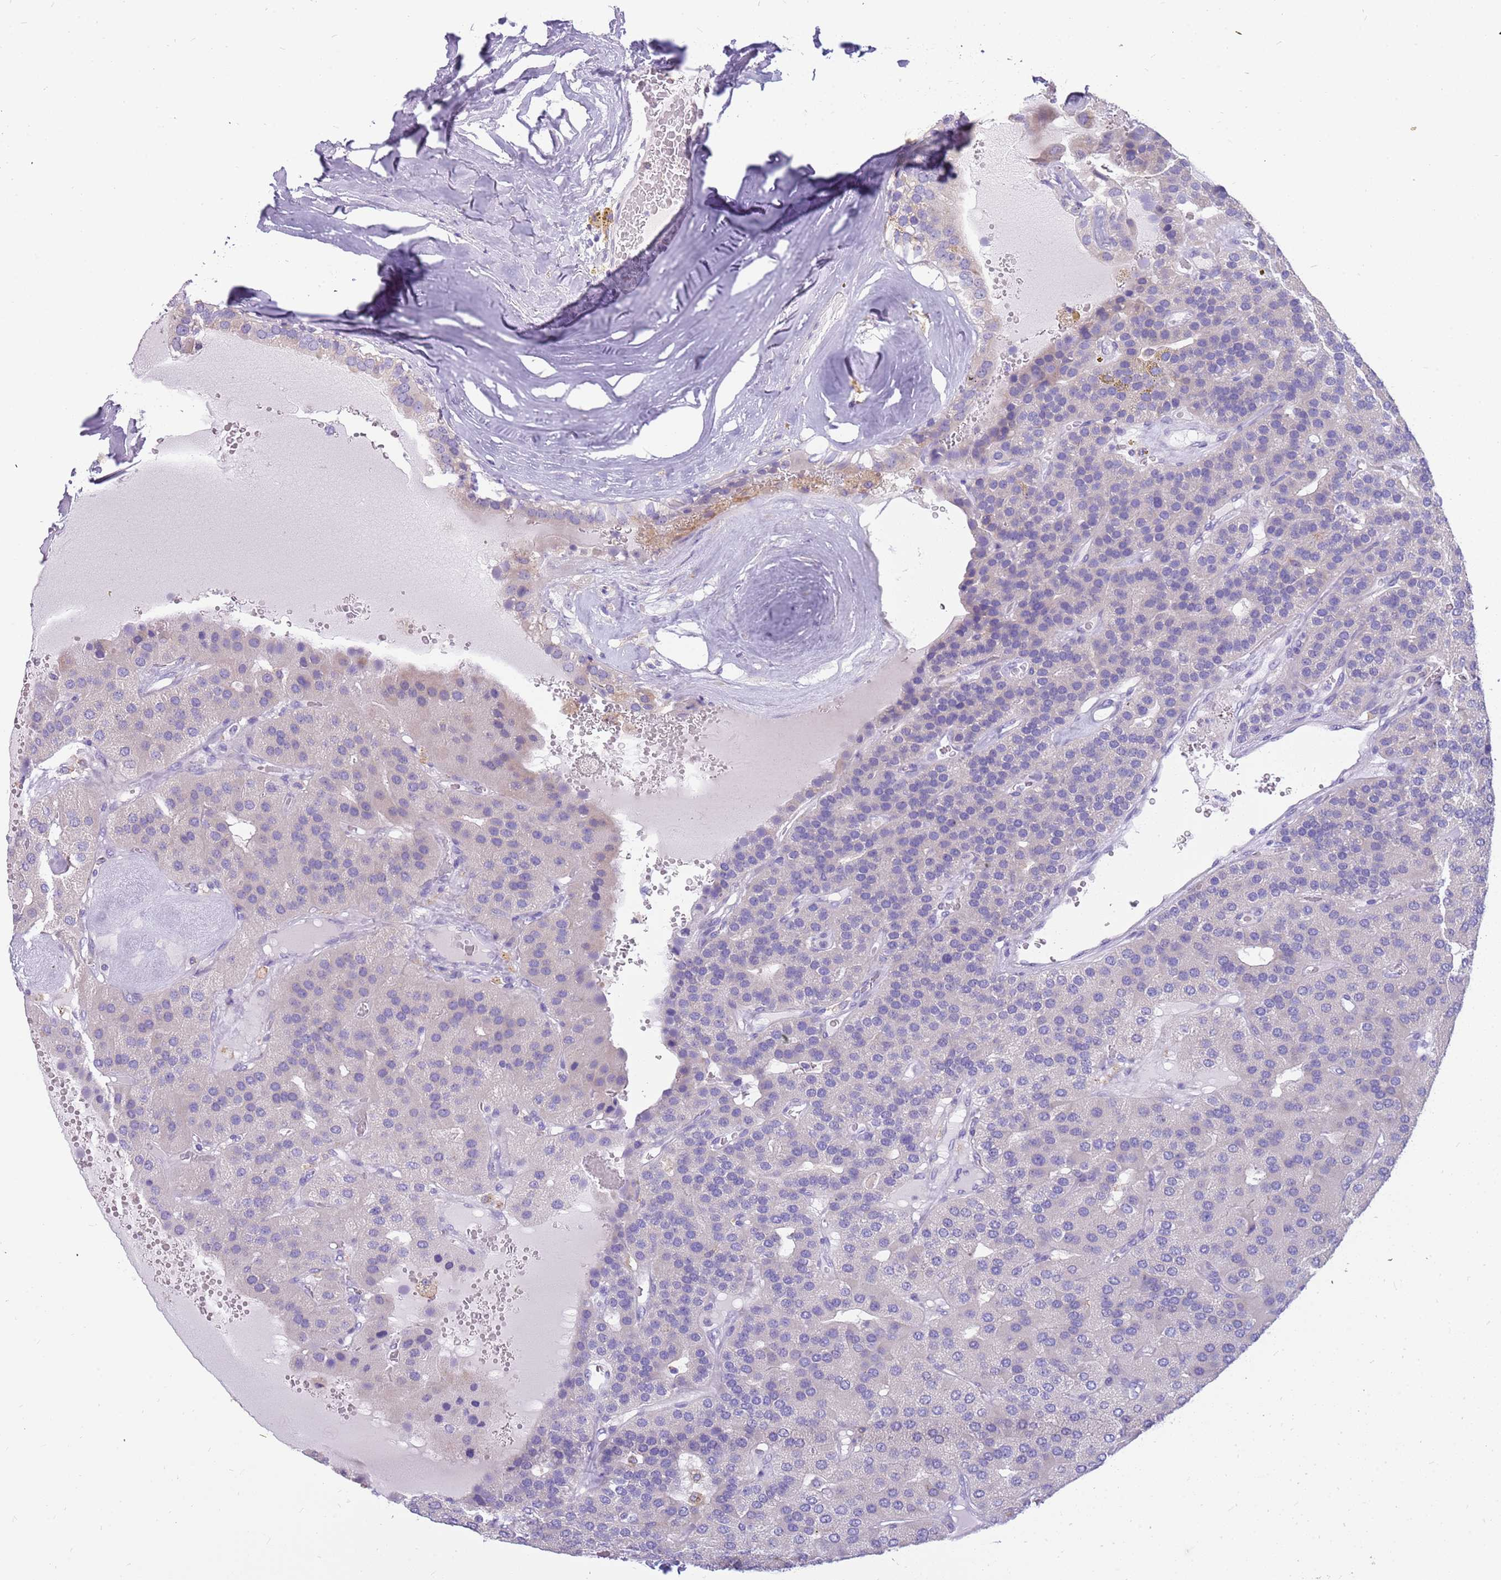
{"staining": {"intensity": "negative", "quantity": "none", "location": "none"}, "tissue": "parathyroid gland", "cell_type": "Glandular cells", "image_type": "normal", "snomed": [{"axis": "morphology", "description": "Normal tissue, NOS"}, {"axis": "morphology", "description": "Adenoma, NOS"}, {"axis": "topography", "description": "Parathyroid gland"}], "caption": "IHC of unremarkable human parathyroid gland reveals no staining in glandular cells. Brightfield microscopy of immunohistochemistry (IHC) stained with DAB (brown) and hematoxylin (blue), captured at high magnification.", "gene": "RHCG", "patient": {"sex": "female", "age": 86}}